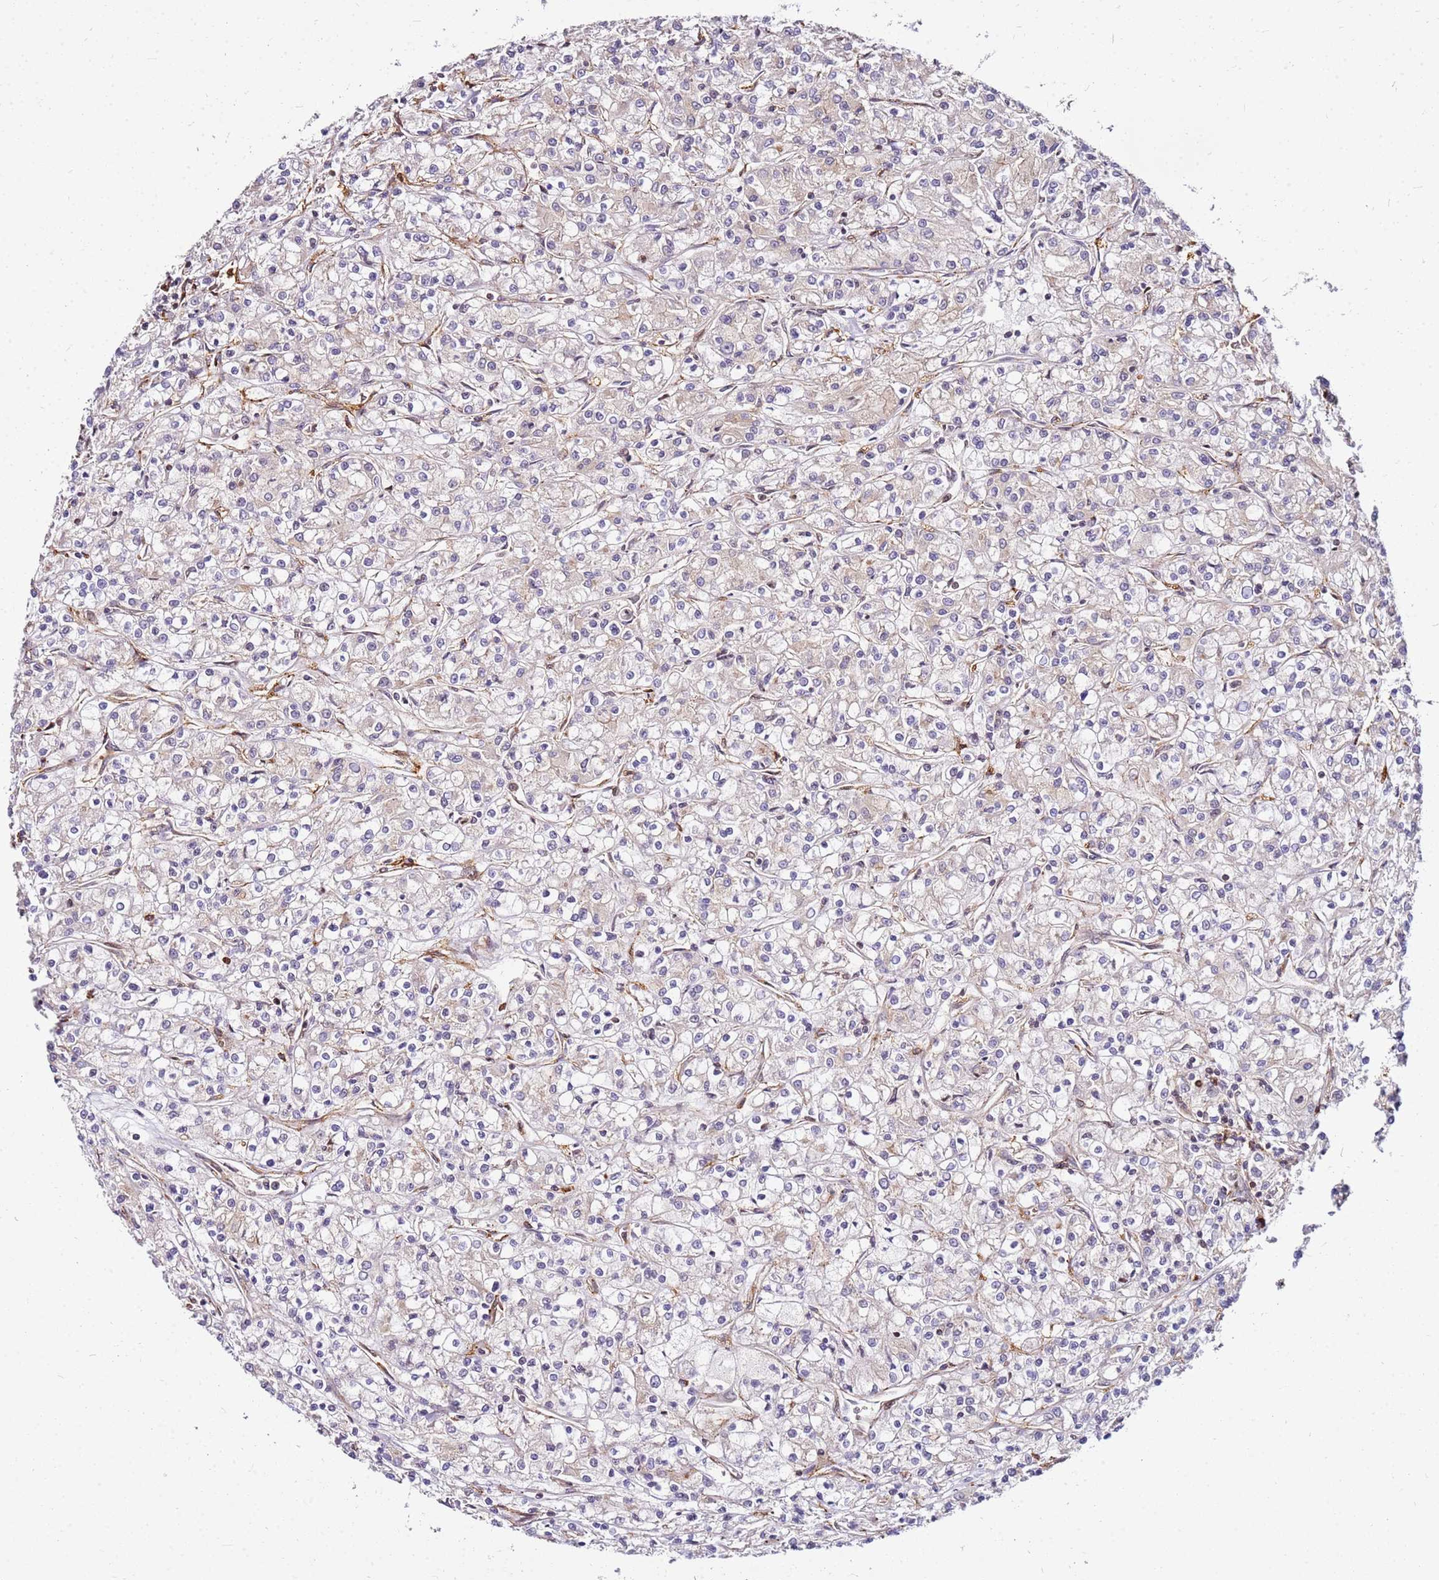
{"staining": {"intensity": "negative", "quantity": "none", "location": "none"}, "tissue": "renal cancer", "cell_type": "Tumor cells", "image_type": "cancer", "snomed": [{"axis": "morphology", "description": "Adenocarcinoma, NOS"}, {"axis": "topography", "description": "Kidney"}], "caption": "High magnification brightfield microscopy of renal cancer stained with DAB (brown) and counterstained with hematoxylin (blue): tumor cells show no significant positivity.", "gene": "PIH1D1", "patient": {"sex": "female", "age": 59}}